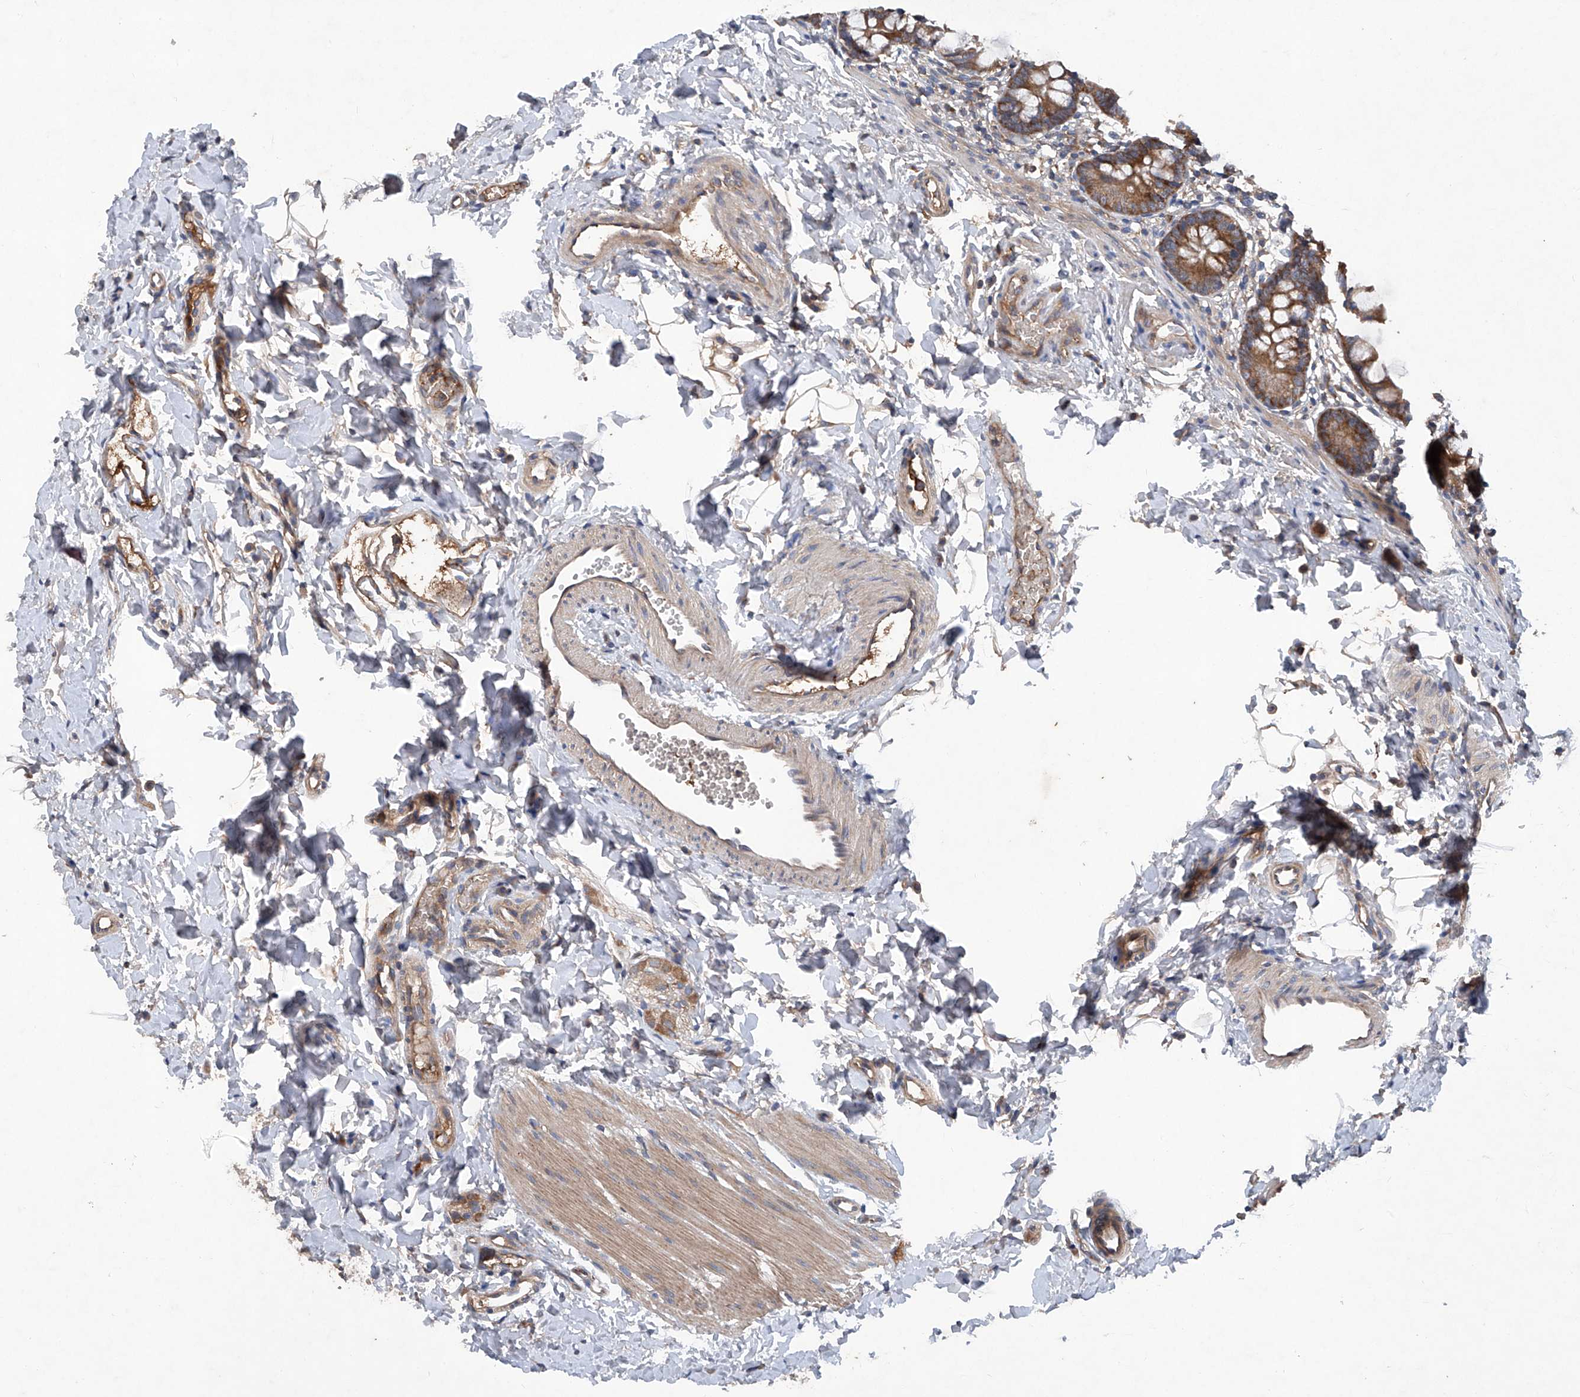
{"staining": {"intensity": "moderate", "quantity": ">75%", "location": "cytoplasmic/membranous"}, "tissue": "small intestine", "cell_type": "Glandular cells", "image_type": "normal", "snomed": [{"axis": "morphology", "description": "Normal tissue, NOS"}, {"axis": "topography", "description": "Small intestine"}], "caption": "A brown stain labels moderate cytoplasmic/membranous staining of a protein in glandular cells of normal small intestine. Using DAB (3,3'-diaminobenzidine) (brown) and hematoxylin (blue) stains, captured at high magnification using brightfield microscopy.", "gene": "ASCC3", "patient": {"sex": "male", "age": 7}}